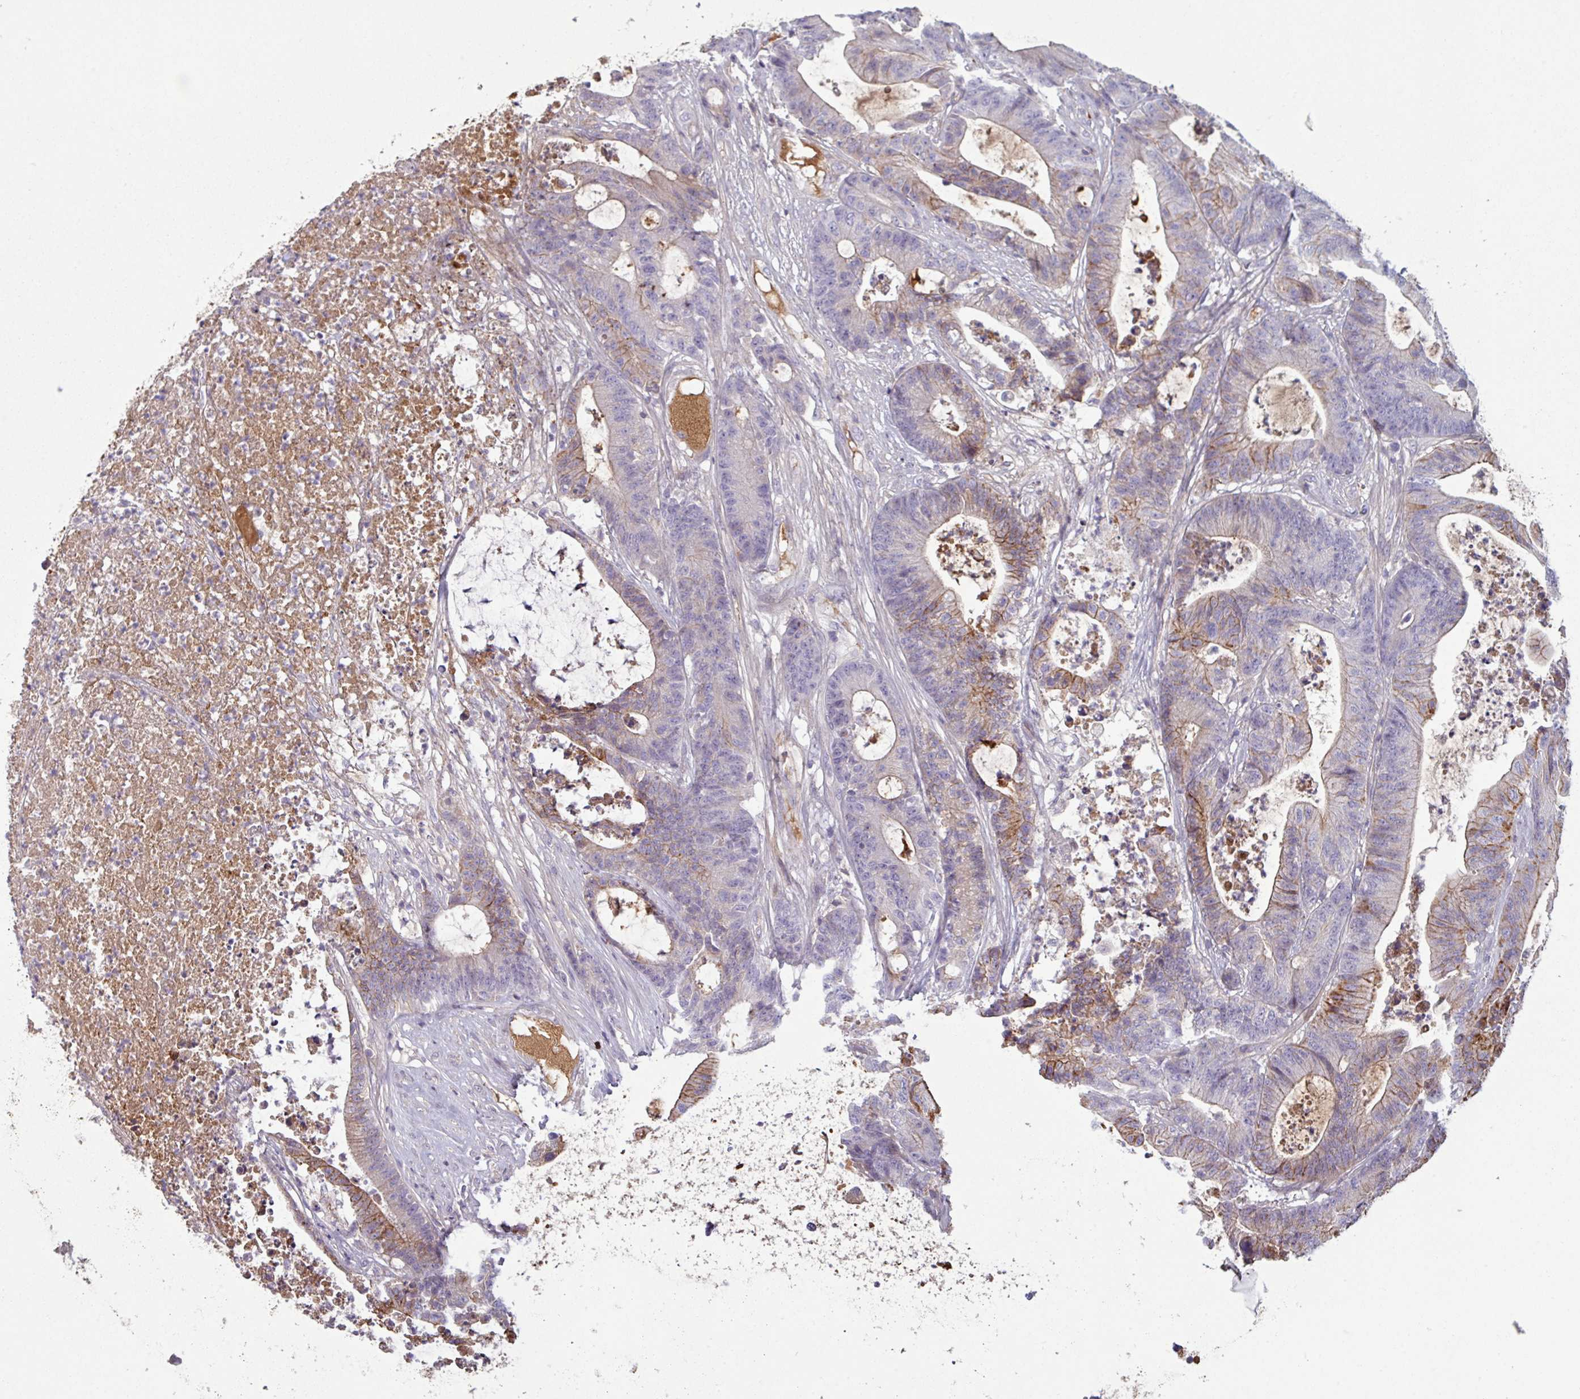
{"staining": {"intensity": "moderate", "quantity": "<25%", "location": "cytoplasmic/membranous"}, "tissue": "colorectal cancer", "cell_type": "Tumor cells", "image_type": "cancer", "snomed": [{"axis": "morphology", "description": "Adenocarcinoma, NOS"}, {"axis": "topography", "description": "Colon"}], "caption": "Colorectal adenocarcinoma stained with immunohistochemistry (IHC) exhibits moderate cytoplasmic/membranous positivity in about <25% of tumor cells.", "gene": "C4B", "patient": {"sex": "female", "age": 84}}